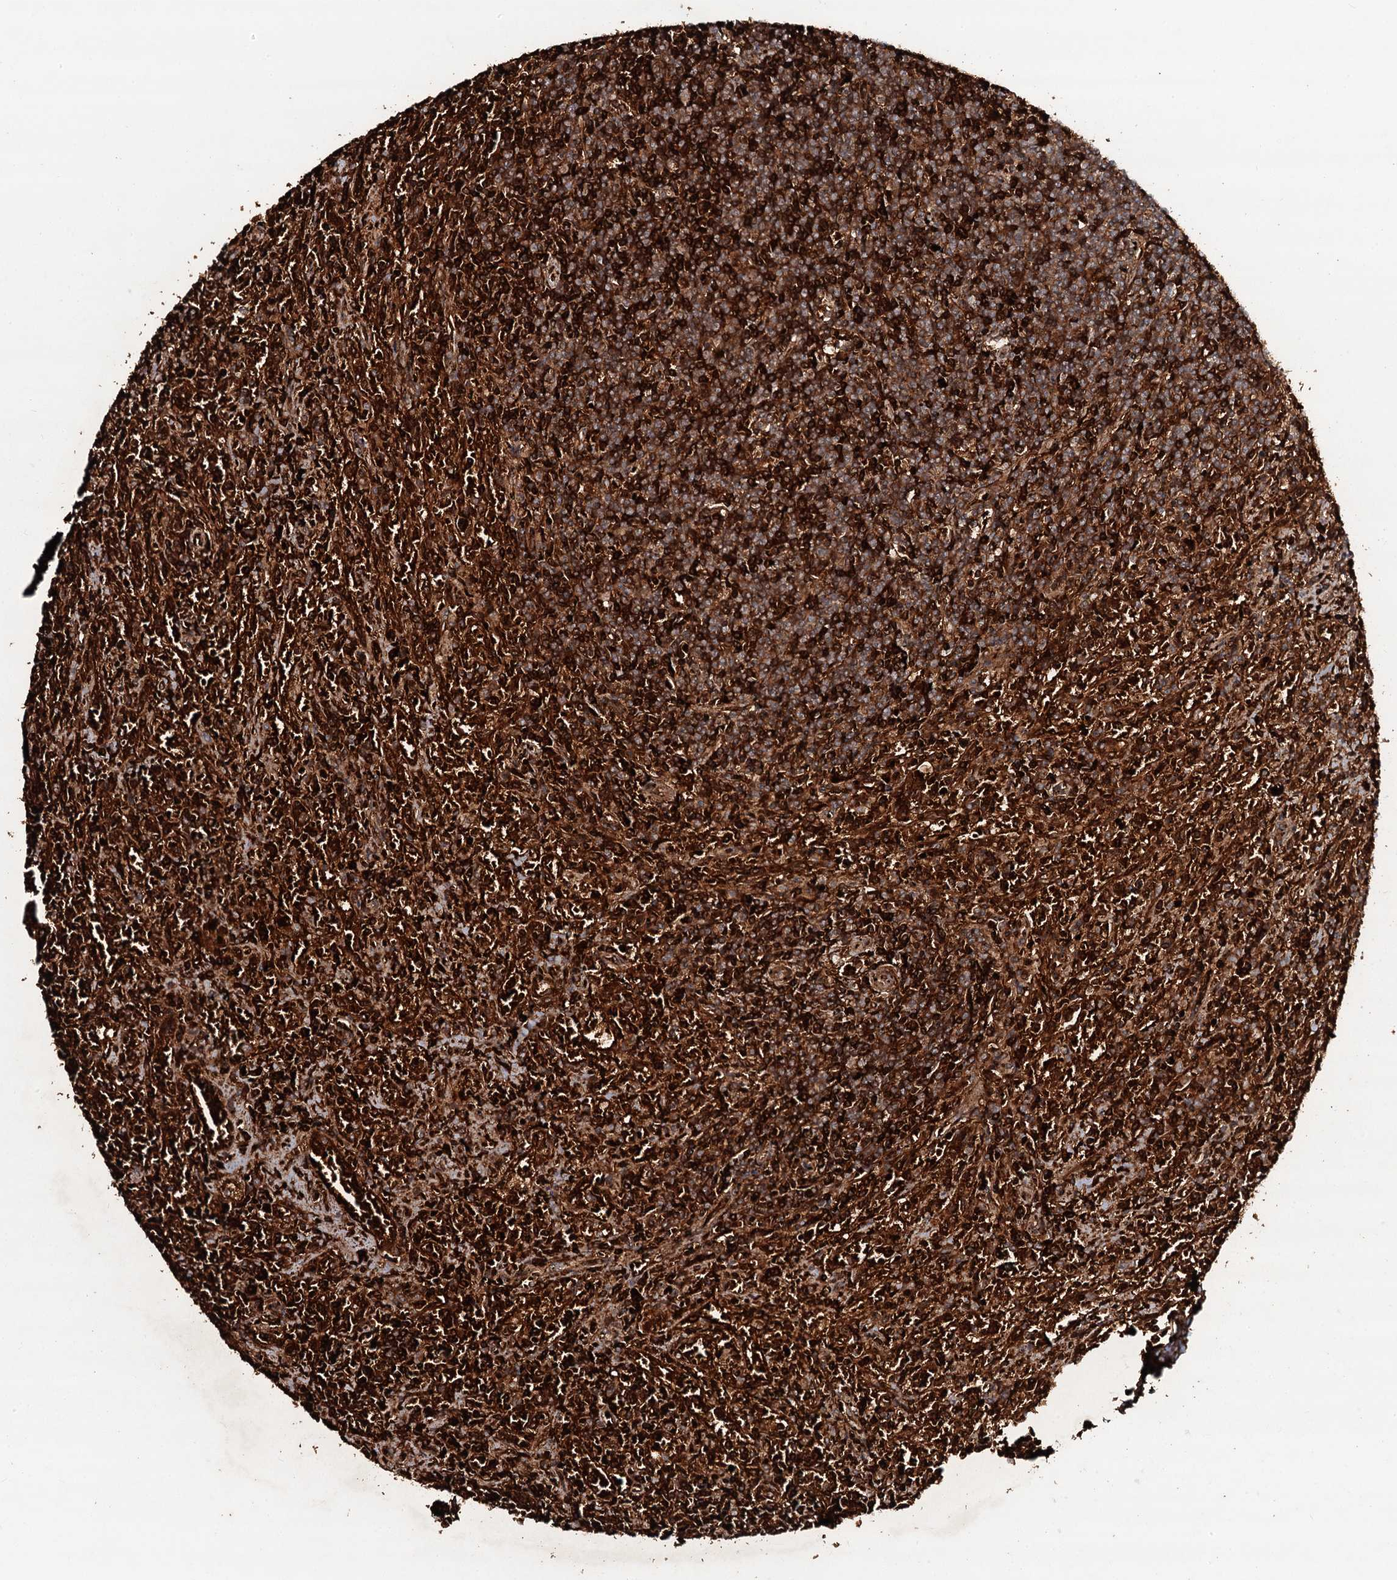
{"staining": {"intensity": "strong", "quantity": ">75%", "location": "cytoplasmic/membranous"}, "tissue": "lymphoma", "cell_type": "Tumor cells", "image_type": "cancer", "snomed": [{"axis": "morphology", "description": "Malignant lymphoma, non-Hodgkin's type, Low grade"}, {"axis": "topography", "description": "Spleen"}], "caption": "A high-resolution histopathology image shows IHC staining of lymphoma, which reveals strong cytoplasmic/membranous staining in about >75% of tumor cells. (Stains: DAB in brown, nuclei in blue, Microscopy: brightfield microscopy at high magnification).", "gene": "ADGRG3", "patient": {"sex": "male", "age": 76}}